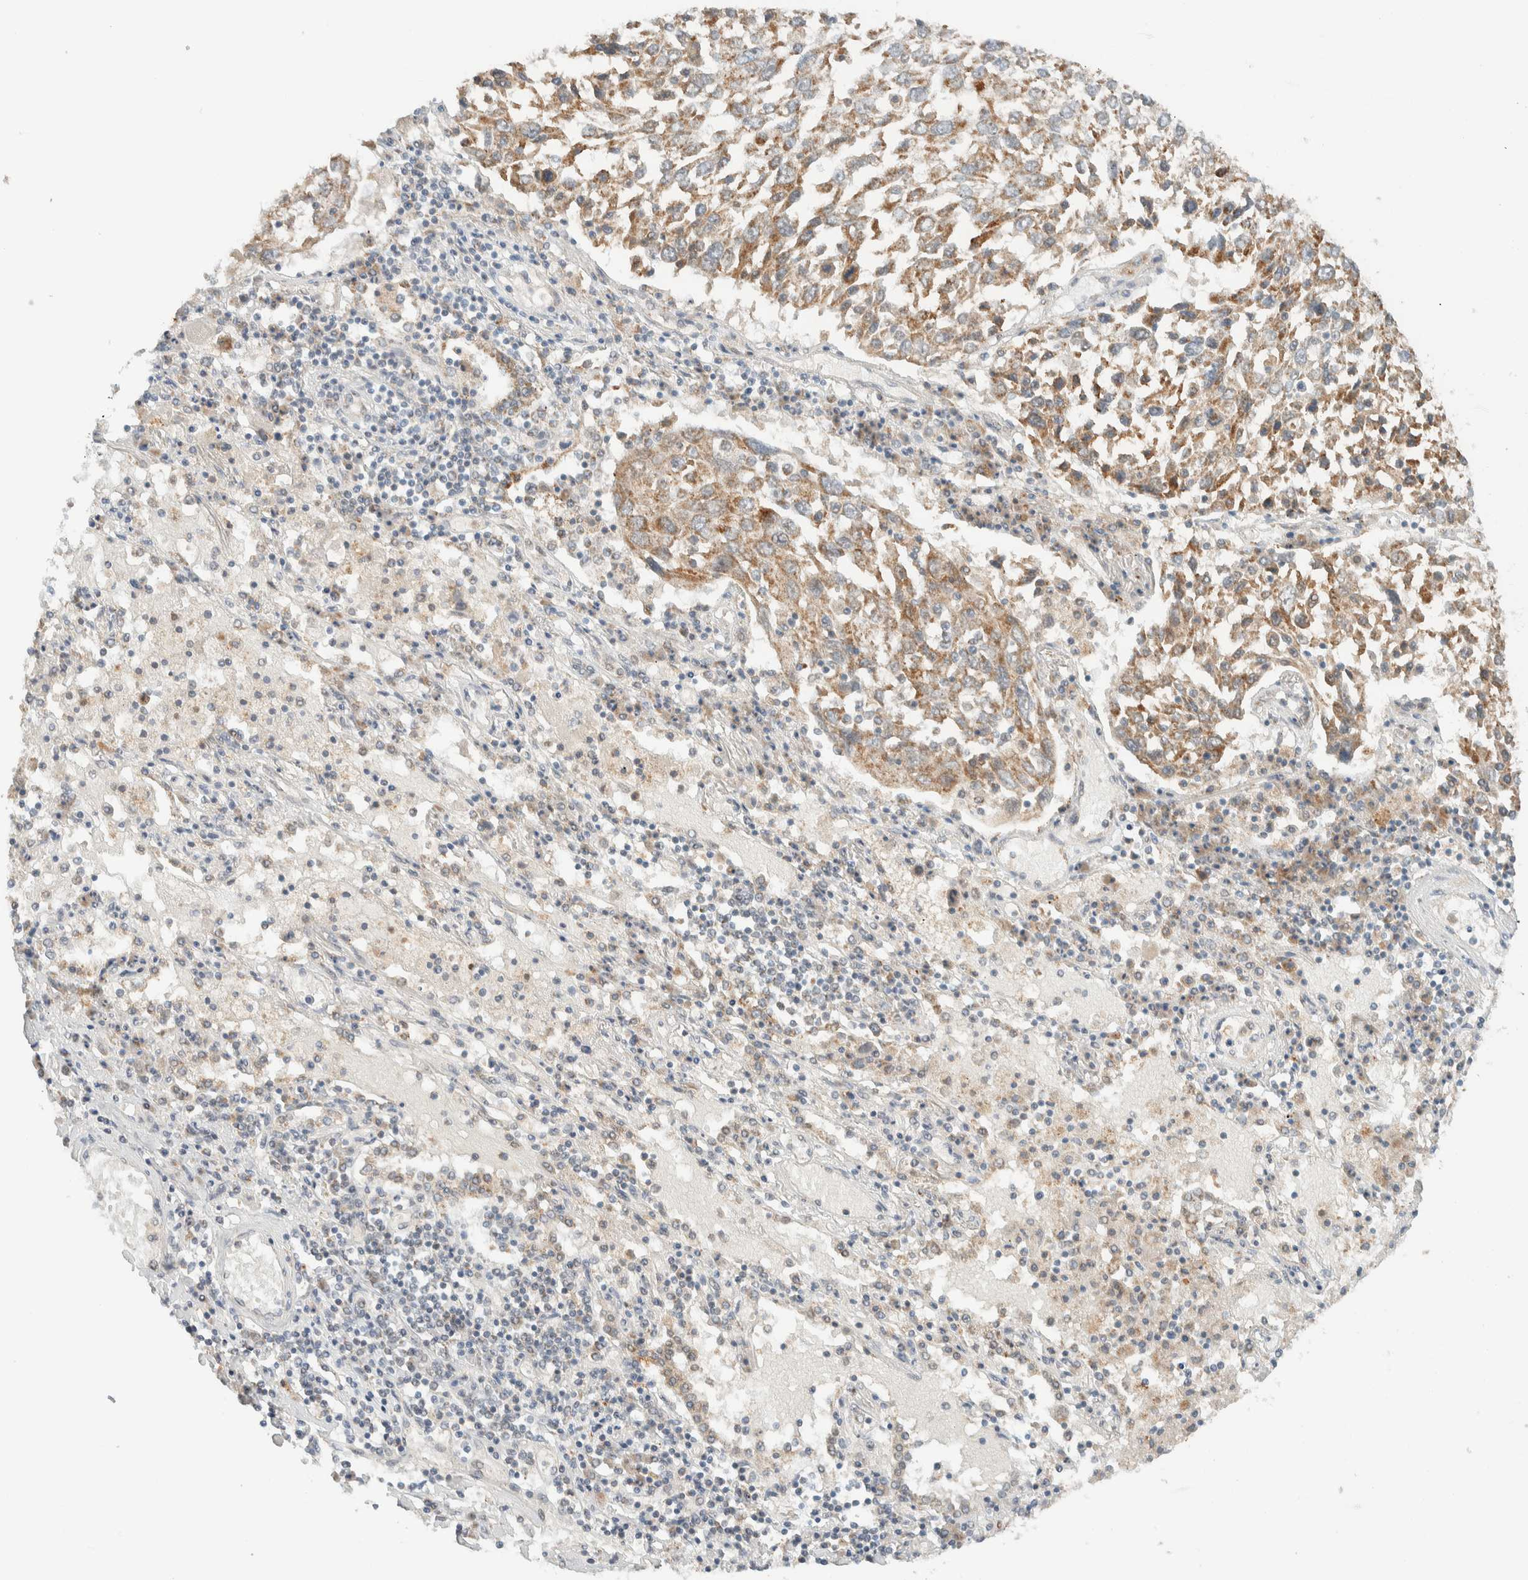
{"staining": {"intensity": "moderate", "quantity": ">75%", "location": "cytoplasmic/membranous"}, "tissue": "lung cancer", "cell_type": "Tumor cells", "image_type": "cancer", "snomed": [{"axis": "morphology", "description": "Squamous cell carcinoma, NOS"}, {"axis": "topography", "description": "Lung"}], "caption": "Tumor cells display medium levels of moderate cytoplasmic/membranous staining in approximately >75% of cells in squamous cell carcinoma (lung).", "gene": "MRPL41", "patient": {"sex": "male", "age": 65}}